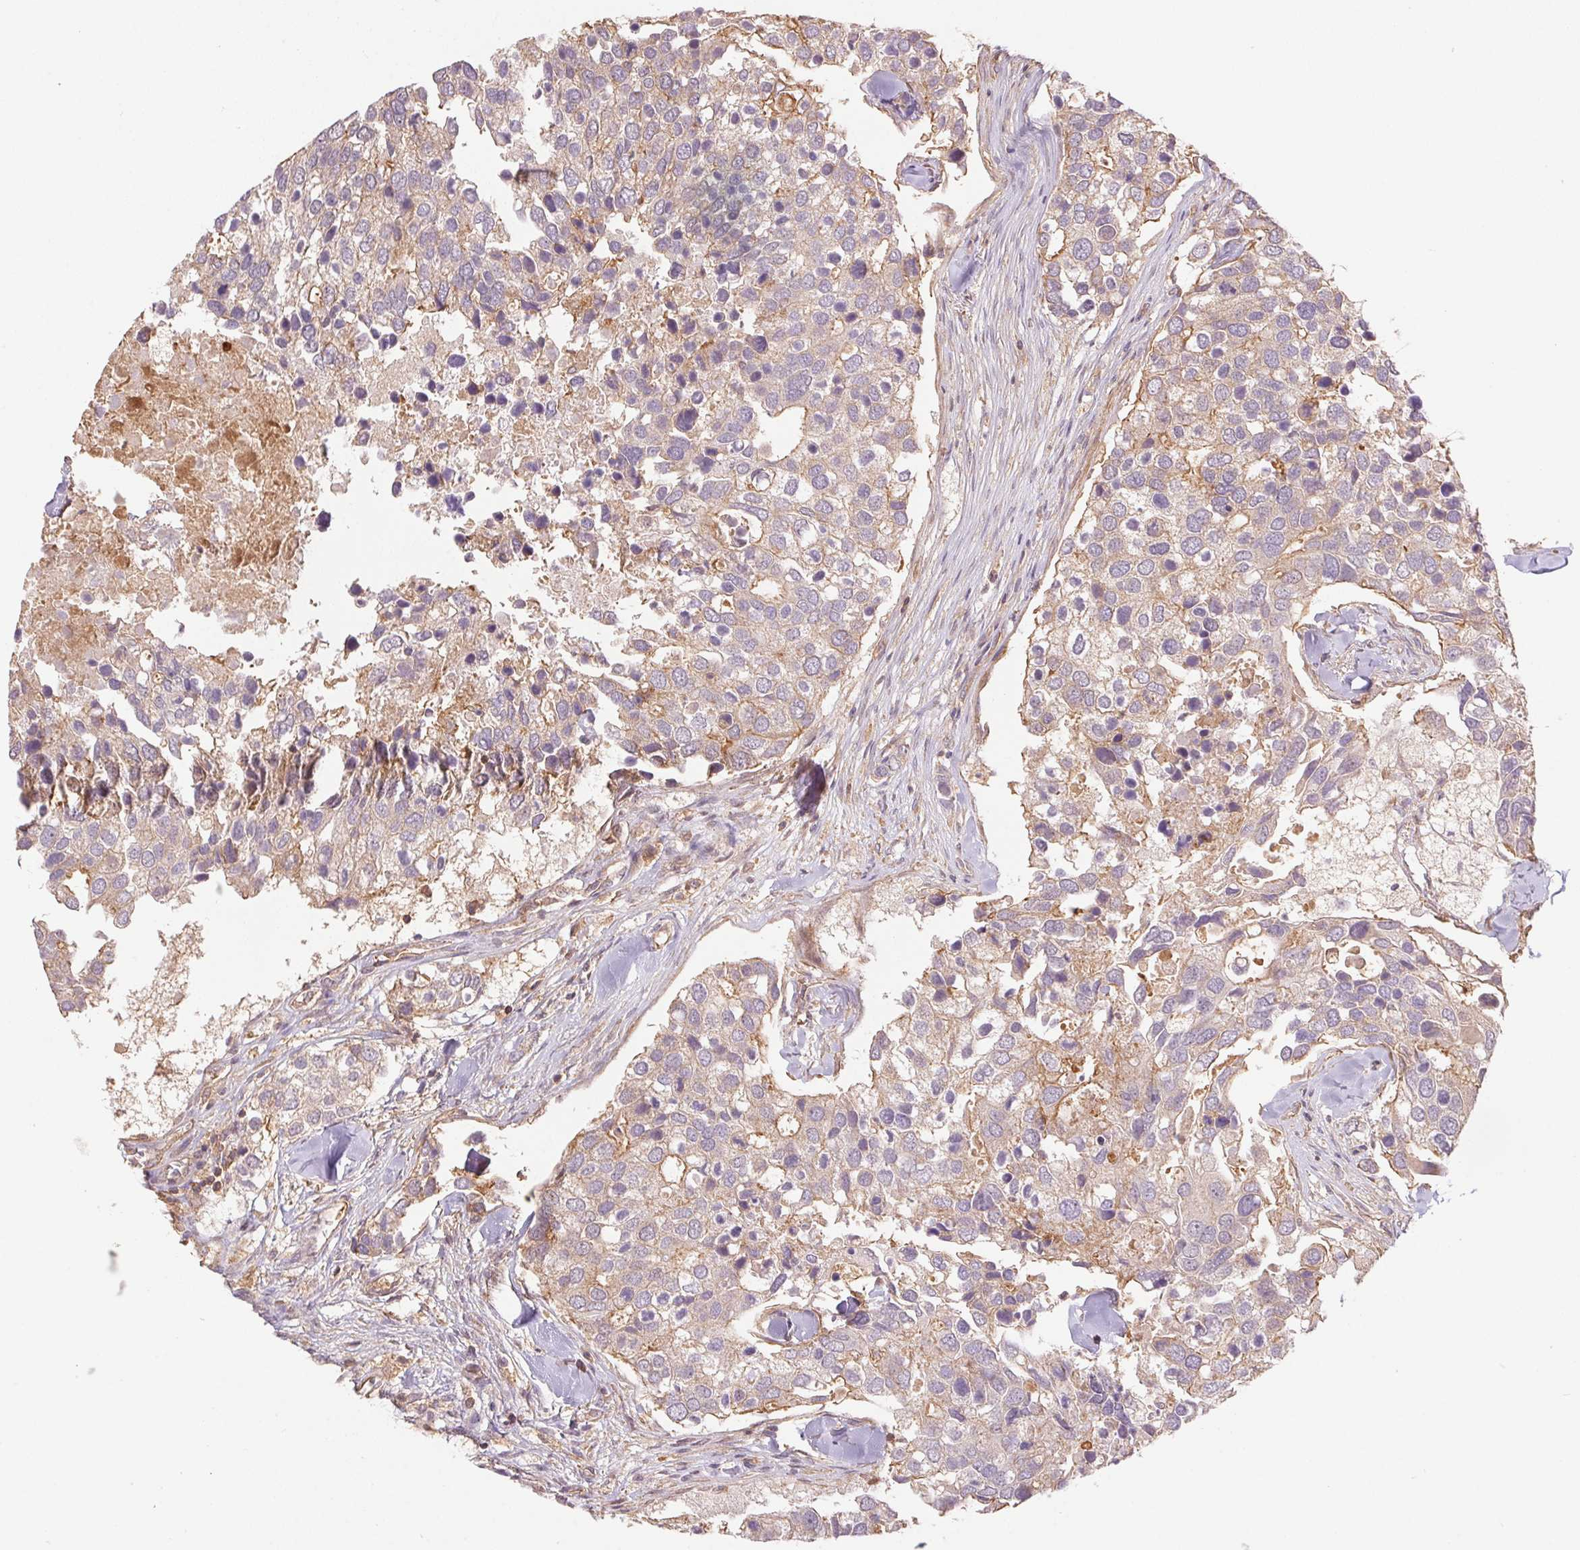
{"staining": {"intensity": "weak", "quantity": "25%-75%", "location": "cytoplasmic/membranous"}, "tissue": "breast cancer", "cell_type": "Tumor cells", "image_type": "cancer", "snomed": [{"axis": "morphology", "description": "Duct carcinoma"}, {"axis": "topography", "description": "Breast"}], "caption": "Weak cytoplasmic/membranous positivity is appreciated in about 25%-75% of tumor cells in invasive ductal carcinoma (breast). The protein is shown in brown color, while the nuclei are stained blue.", "gene": "TUBA3D", "patient": {"sex": "female", "age": 83}}